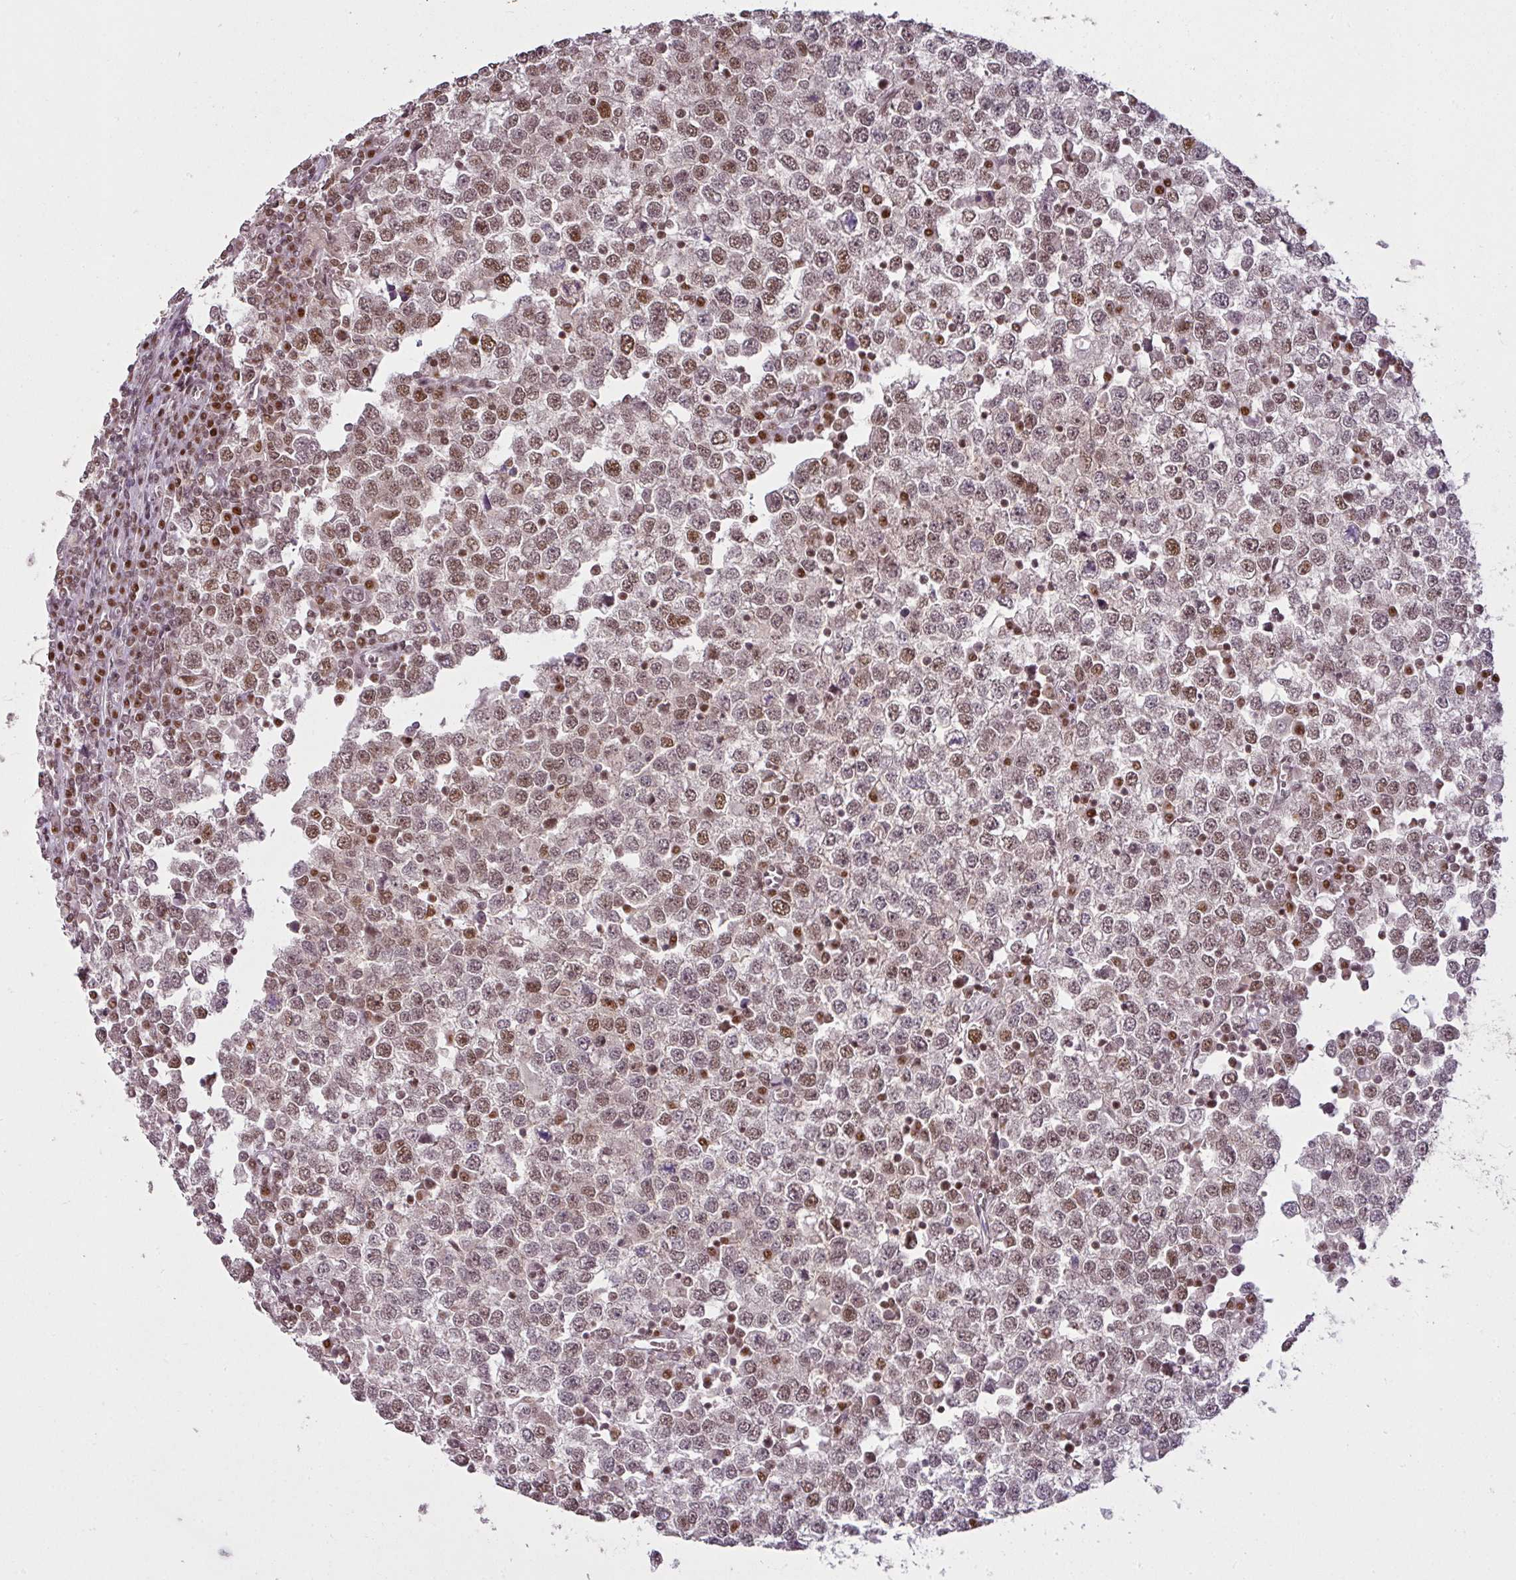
{"staining": {"intensity": "moderate", "quantity": "25%-75%", "location": "nuclear"}, "tissue": "testis cancer", "cell_type": "Tumor cells", "image_type": "cancer", "snomed": [{"axis": "morphology", "description": "Seminoma, NOS"}, {"axis": "topography", "description": "Testis"}], "caption": "Immunohistochemistry (IHC) image of human testis seminoma stained for a protein (brown), which reveals medium levels of moderate nuclear staining in about 25%-75% of tumor cells.", "gene": "GPRIN2", "patient": {"sex": "male", "age": 65}}